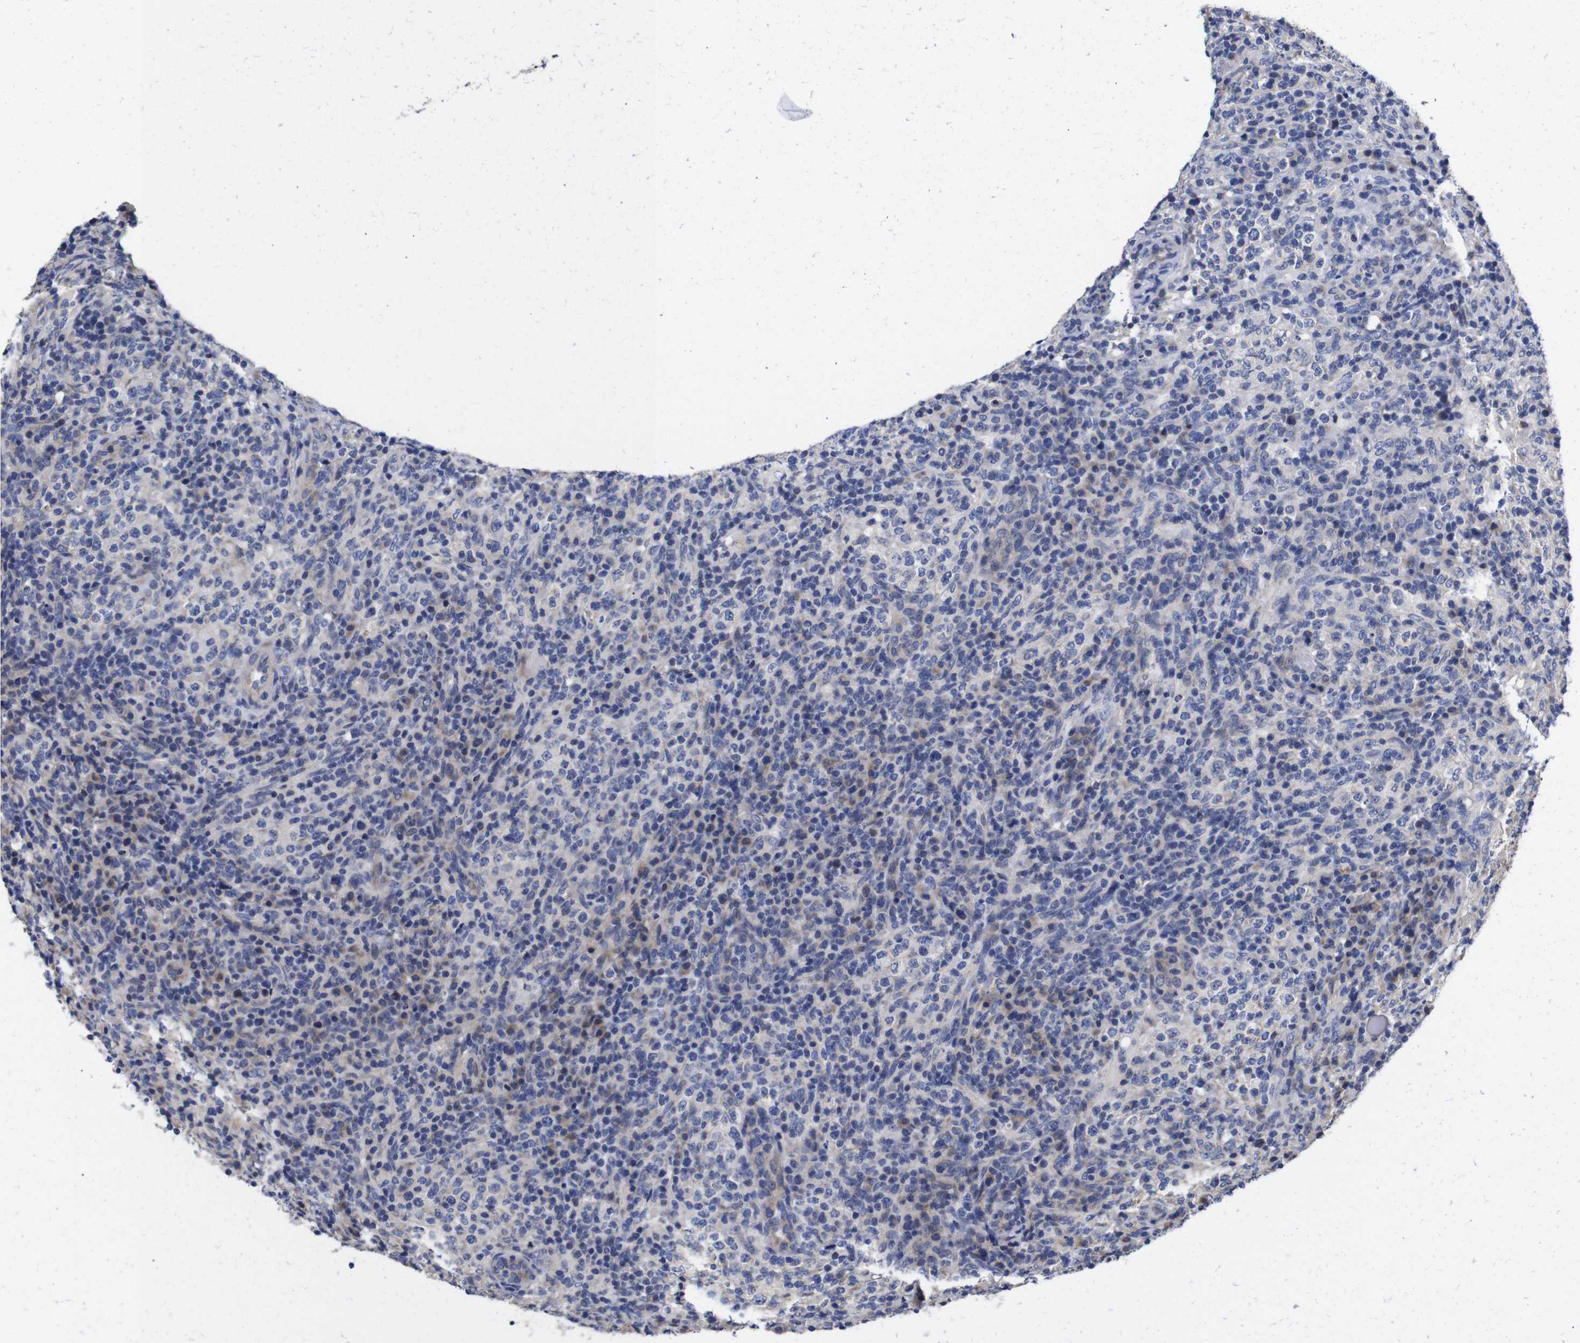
{"staining": {"intensity": "negative", "quantity": "none", "location": "none"}, "tissue": "lymphoma", "cell_type": "Tumor cells", "image_type": "cancer", "snomed": [{"axis": "morphology", "description": "Malignant lymphoma, non-Hodgkin's type, High grade"}, {"axis": "topography", "description": "Lymph node"}], "caption": "Tumor cells are negative for protein expression in human lymphoma.", "gene": "OPN3", "patient": {"sex": "female", "age": 76}}